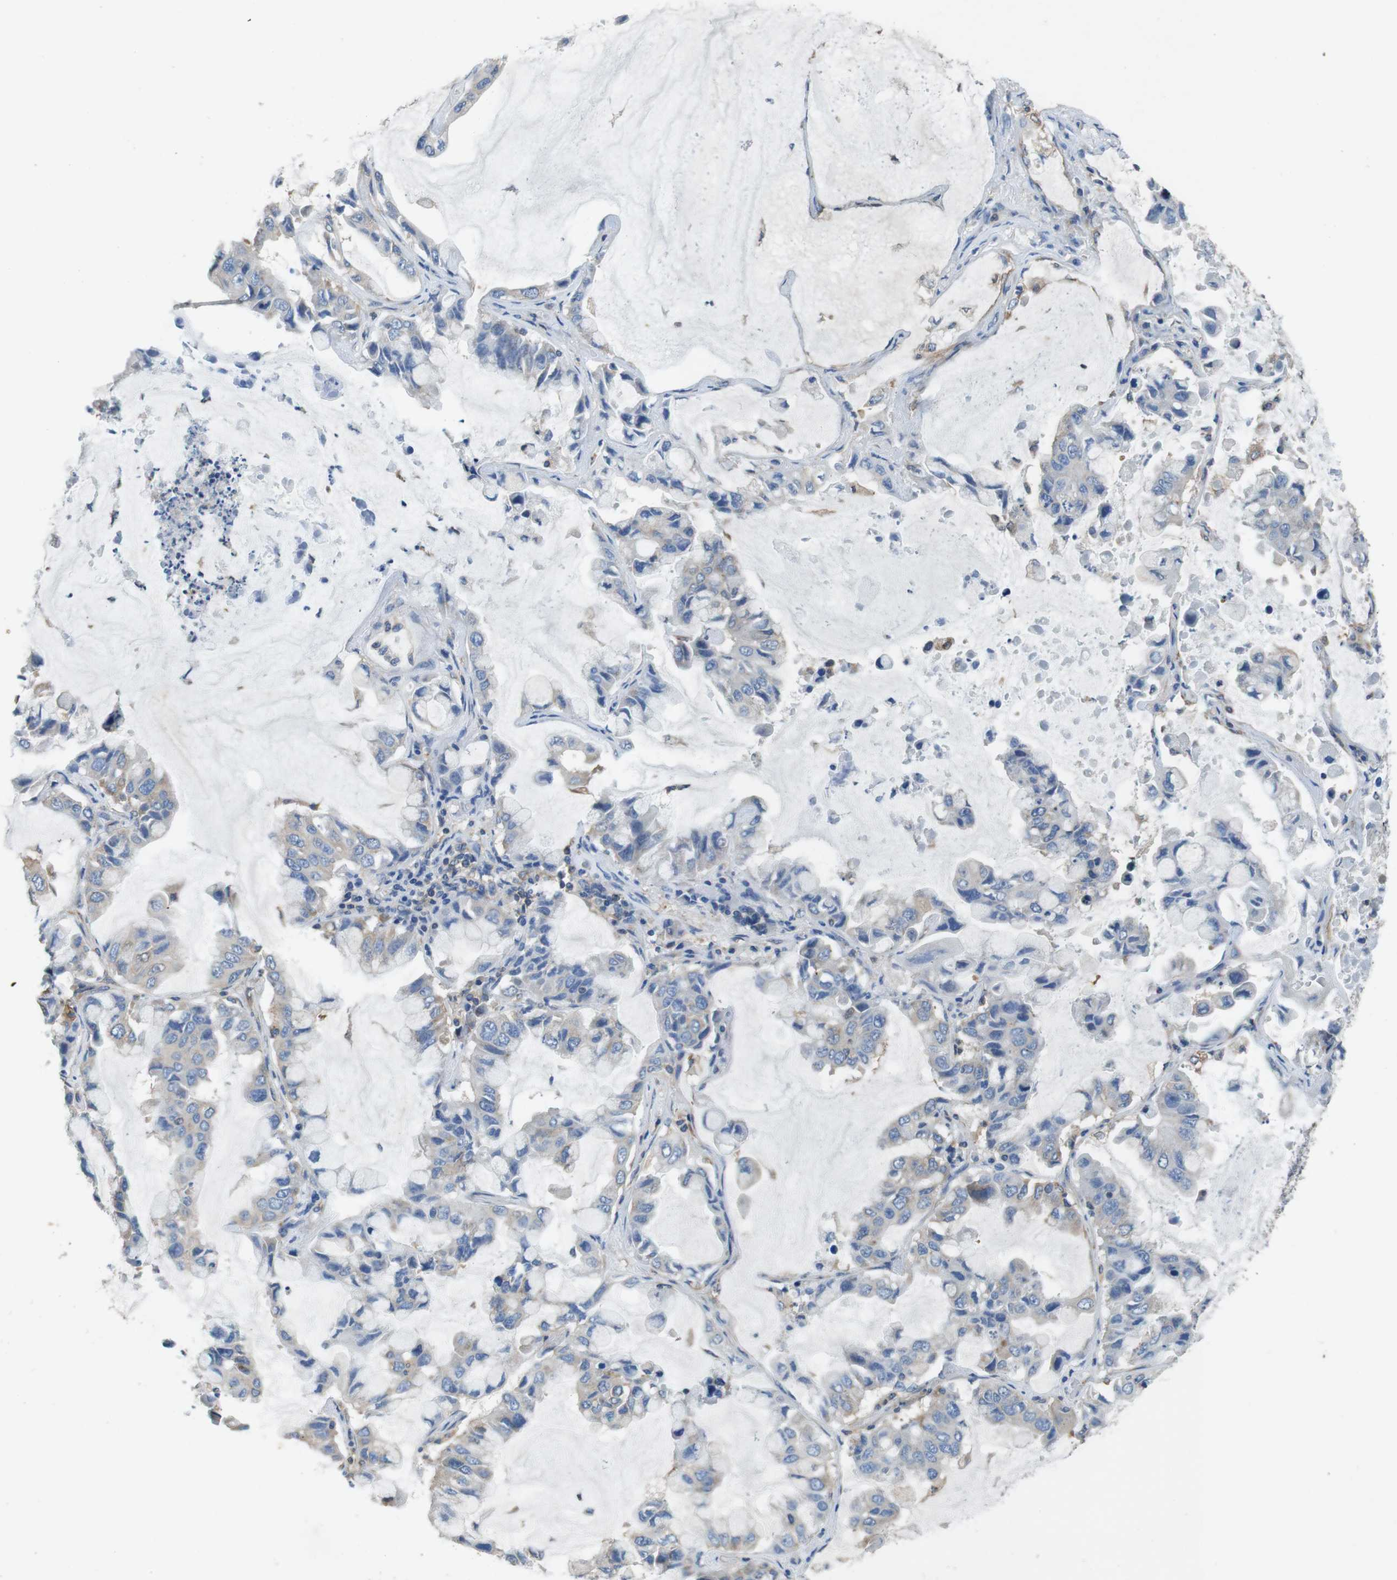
{"staining": {"intensity": "weak", "quantity": "<25%", "location": "cytoplasmic/membranous"}, "tissue": "lung cancer", "cell_type": "Tumor cells", "image_type": "cancer", "snomed": [{"axis": "morphology", "description": "Adenocarcinoma, NOS"}, {"axis": "topography", "description": "Lung"}], "caption": "A high-resolution photomicrograph shows immunohistochemistry (IHC) staining of adenocarcinoma (lung), which exhibits no significant positivity in tumor cells.", "gene": "DCTN1", "patient": {"sex": "male", "age": 64}}